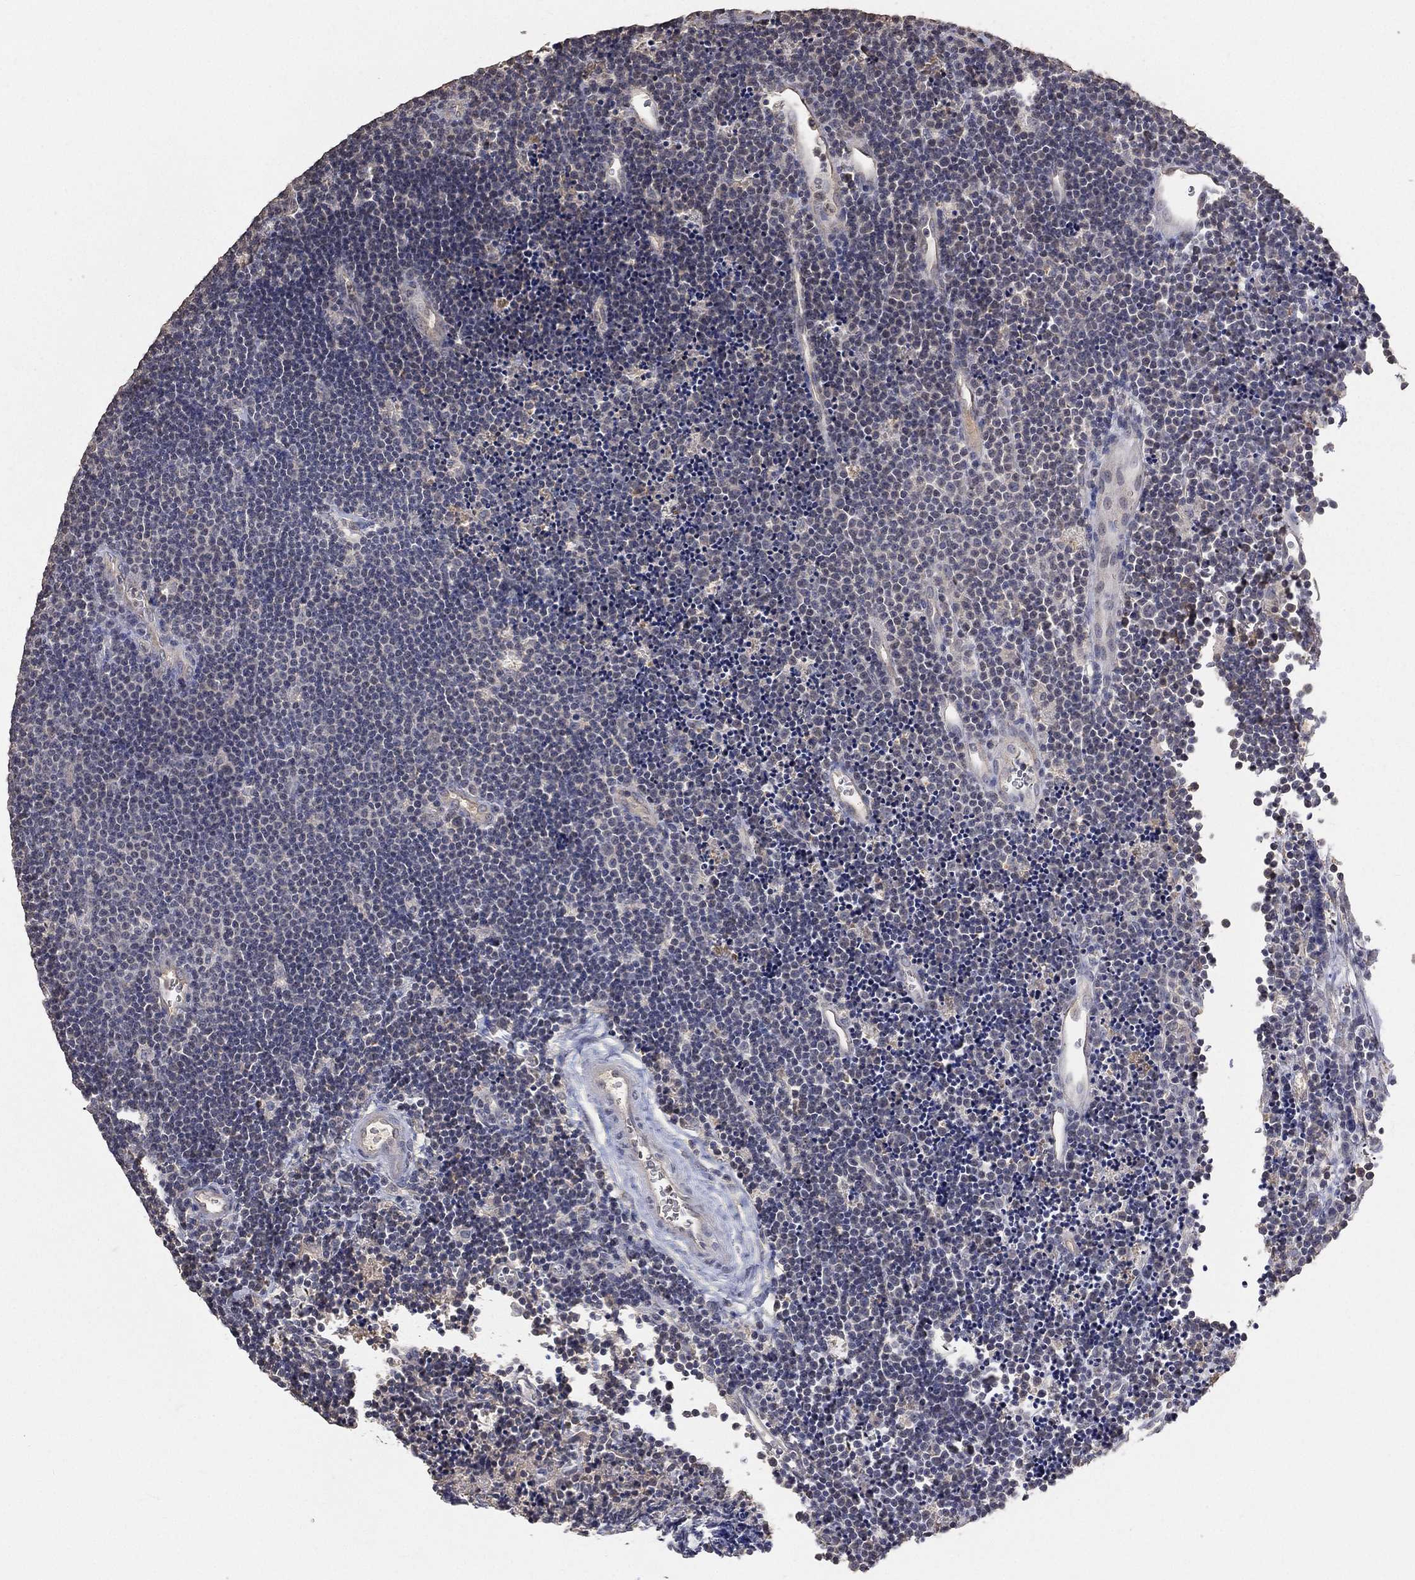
{"staining": {"intensity": "negative", "quantity": "none", "location": "none"}, "tissue": "lymphoma", "cell_type": "Tumor cells", "image_type": "cancer", "snomed": [{"axis": "morphology", "description": "Malignant lymphoma, non-Hodgkin's type, Low grade"}, {"axis": "topography", "description": "Brain"}], "caption": "The IHC micrograph has no significant expression in tumor cells of lymphoma tissue.", "gene": "SNAP25", "patient": {"sex": "female", "age": 66}}